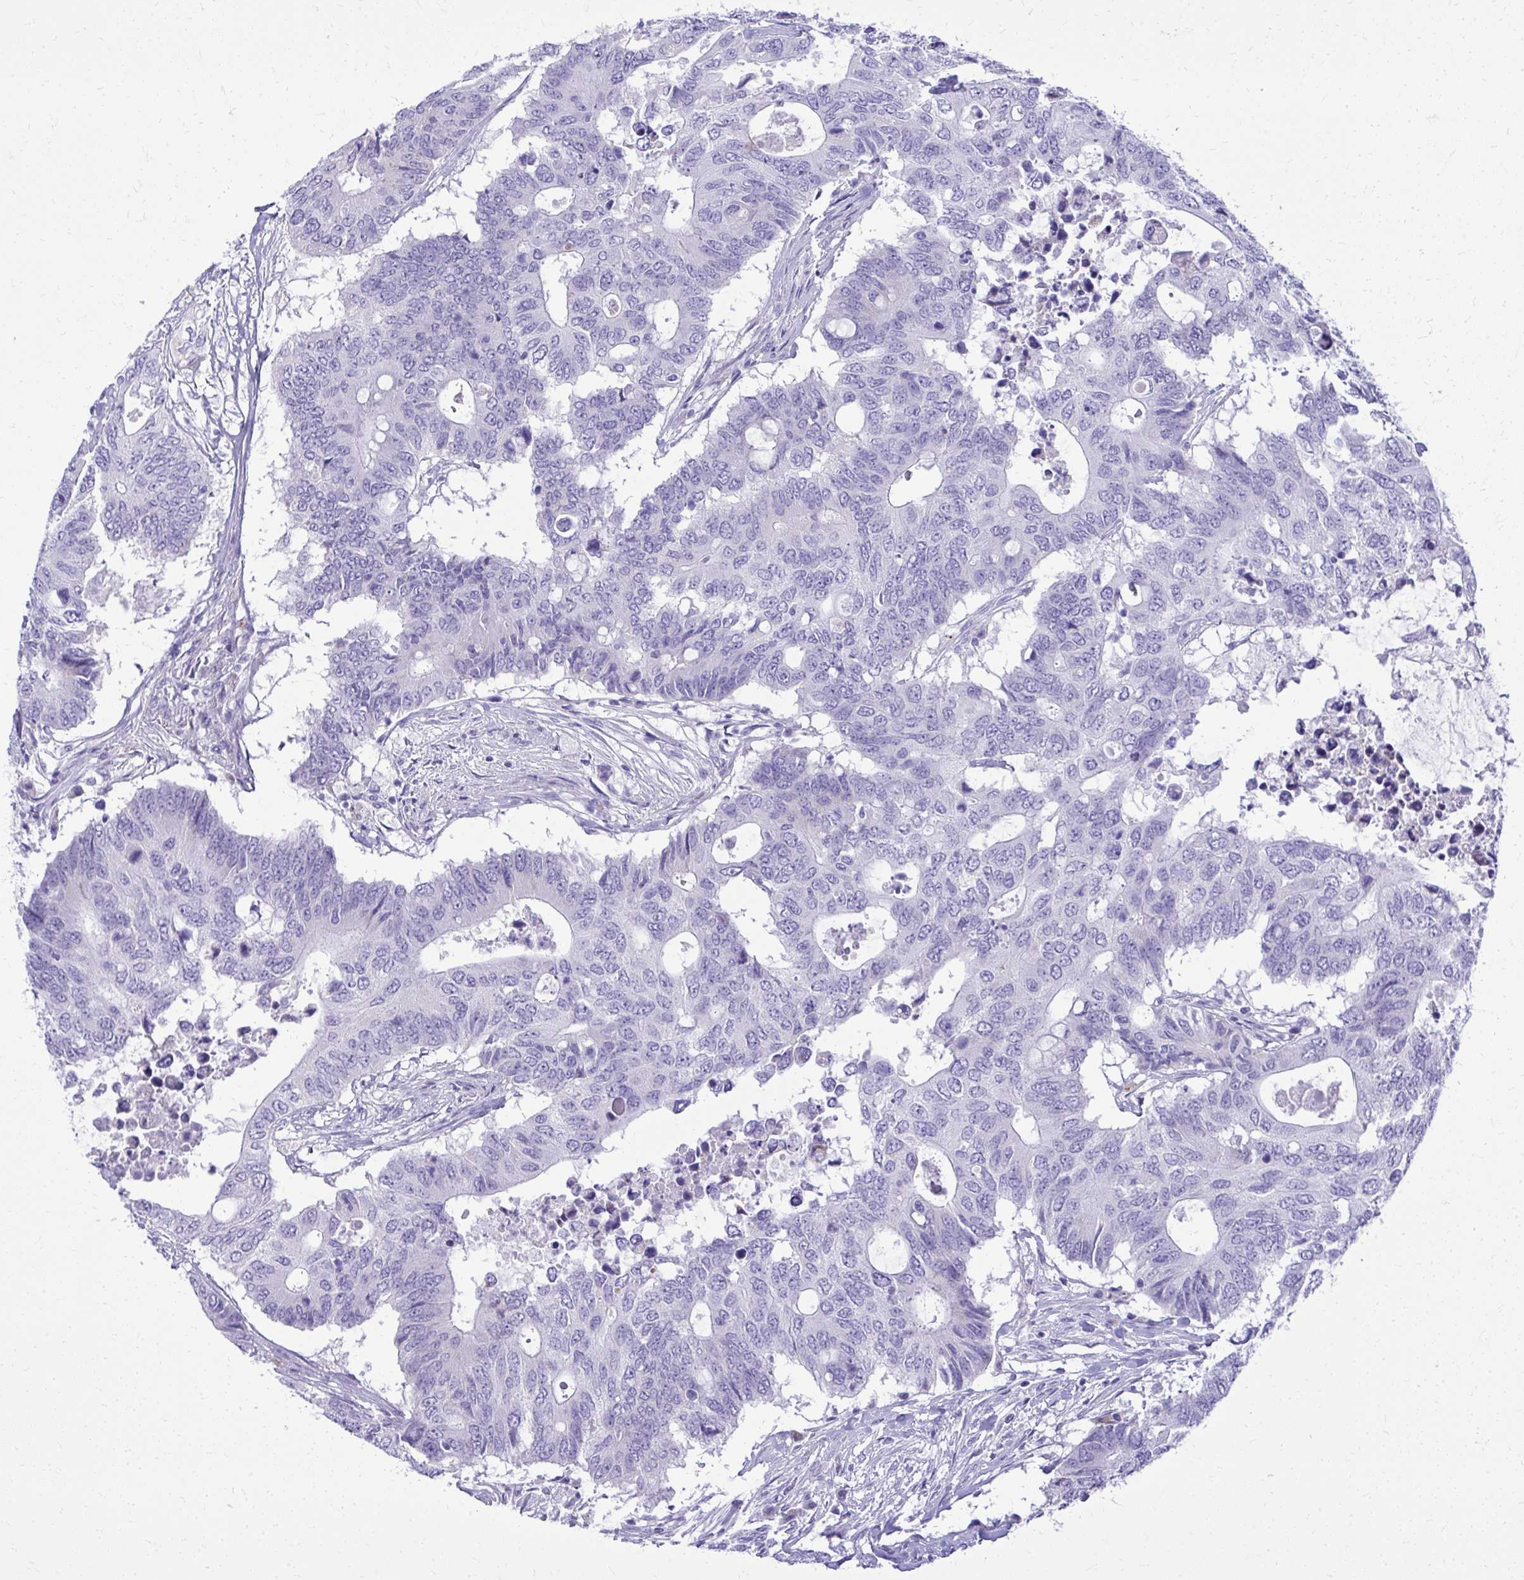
{"staining": {"intensity": "negative", "quantity": "none", "location": "none"}, "tissue": "colorectal cancer", "cell_type": "Tumor cells", "image_type": "cancer", "snomed": [{"axis": "morphology", "description": "Adenocarcinoma, NOS"}, {"axis": "topography", "description": "Colon"}], "caption": "Adenocarcinoma (colorectal) was stained to show a protein in brown. There is no significant staining in tumor cells. Nuclei are stained in blue.", "gene": "BCL6B", "patient": {"sex": "male", "age": 71}}